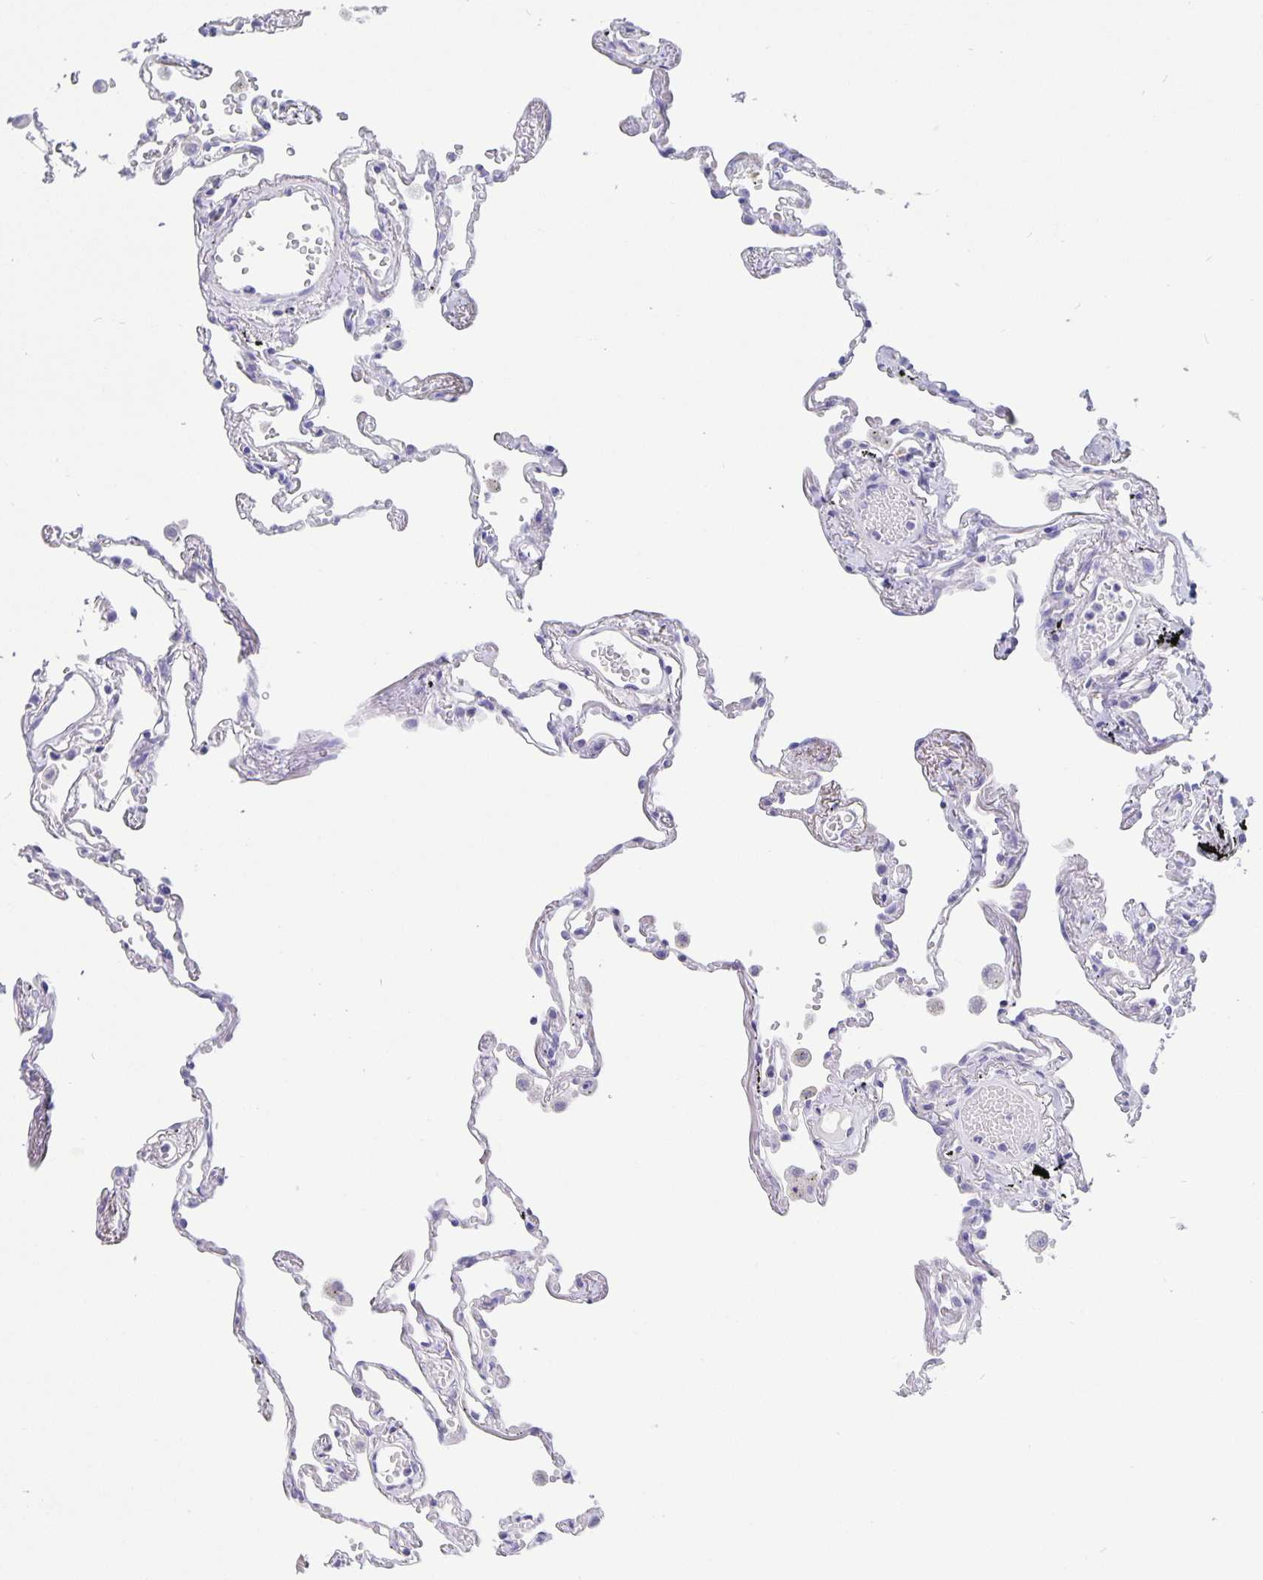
{"staining": {"intensity": "negative", "quantity": "none", "location": "none"}, "tissue": "lung", "cell_type": "Alveolar cells", "image_type": "normal", "snomed": [{"axis": "morphology", "description": "Normal tissue, NOS"}, {"axis": "topography", "description": "Lung"}], "caption": "High magnification brightfield microscopy of normal lung stained with DAB (brown) and counterstained with hematoxylin (blue): alveolar cells show no significant positivity.", "gene": "ERMN", "patient": {"sex": "female", "age": 67}}